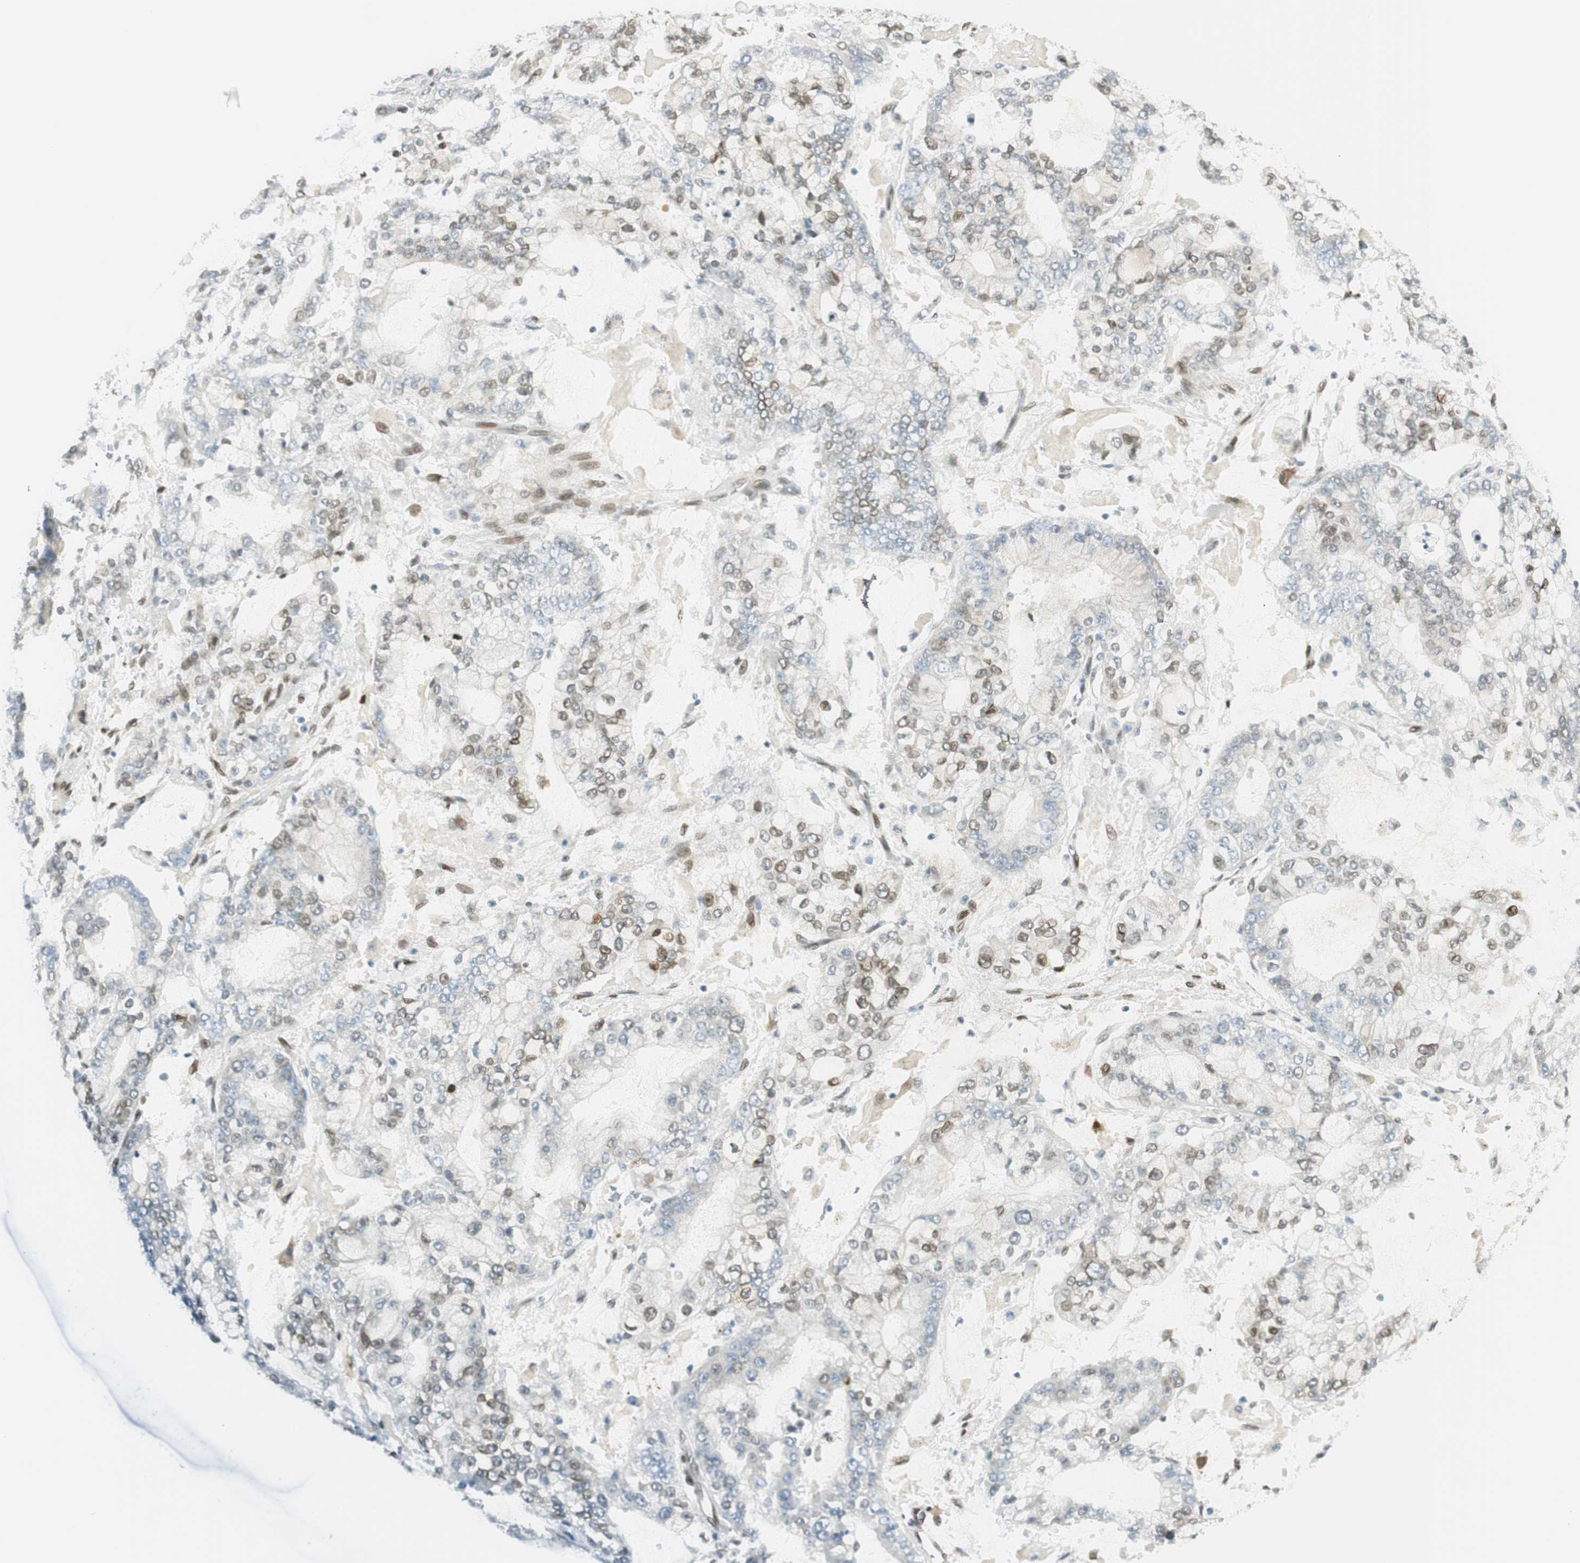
{"staining": {"intensity": "weak", "quantity": "25%-75%", "location": "nuclear"}, "tissue": "stomach cancer", "cell_type": "Tumor cells", "image_type": "cancer", "snomed": [{"axis": "morphology", "description": "Adenocarcinoma, NOS"}, {"axis": "topography", "description": "Stomach"}], "caption": "Immunohistochemical staining of stomach cancer reveals low levels of weak nuclear positivity in about 25%-75% of tumor cells.", "gene": "TMEM260", "patient": {"sex": "male", "age": 76}}